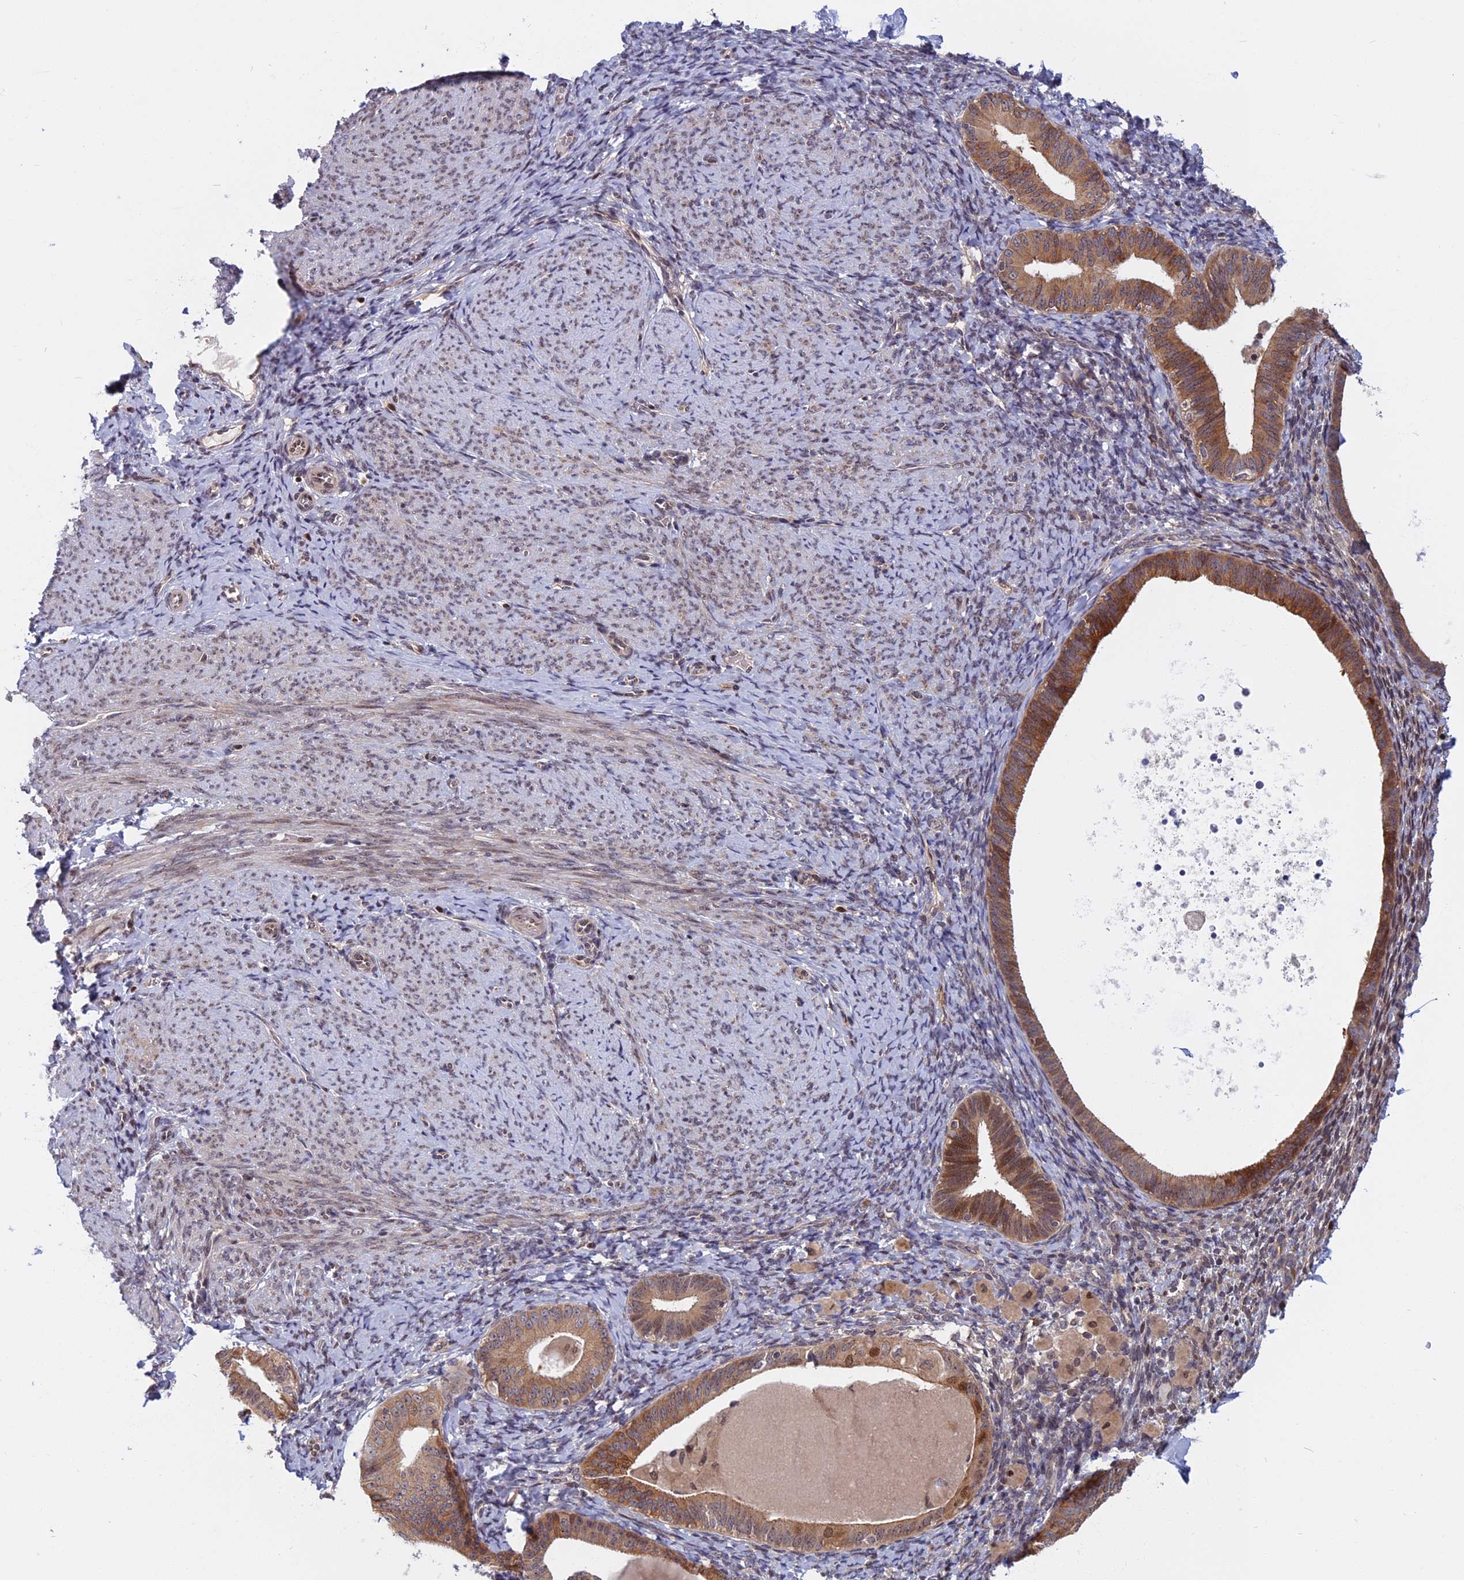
{"staining": {"intensity": "negative", "quantity": "none", "location": "none"}, "tissue": "endometrium", "cell_type": "Cells in endometrial stroma", "image_type": "normal", "snomed": [{"axis": "morphology", "description": "Normal tissue, NOS"}, {"axis": "topography", "description": "Endometrium"}], "caption": "Immunohistochemistry micrograph of normal endometrium: endometrium stained with DAB reveals no significant protein staining in cells in endometrial stroma. (DAB (3,3'-diaminobenzidine) immunohistochemistry, high magnification).", "gene": "CCDC113", "patient": {"sex": "female", "age": 65}}